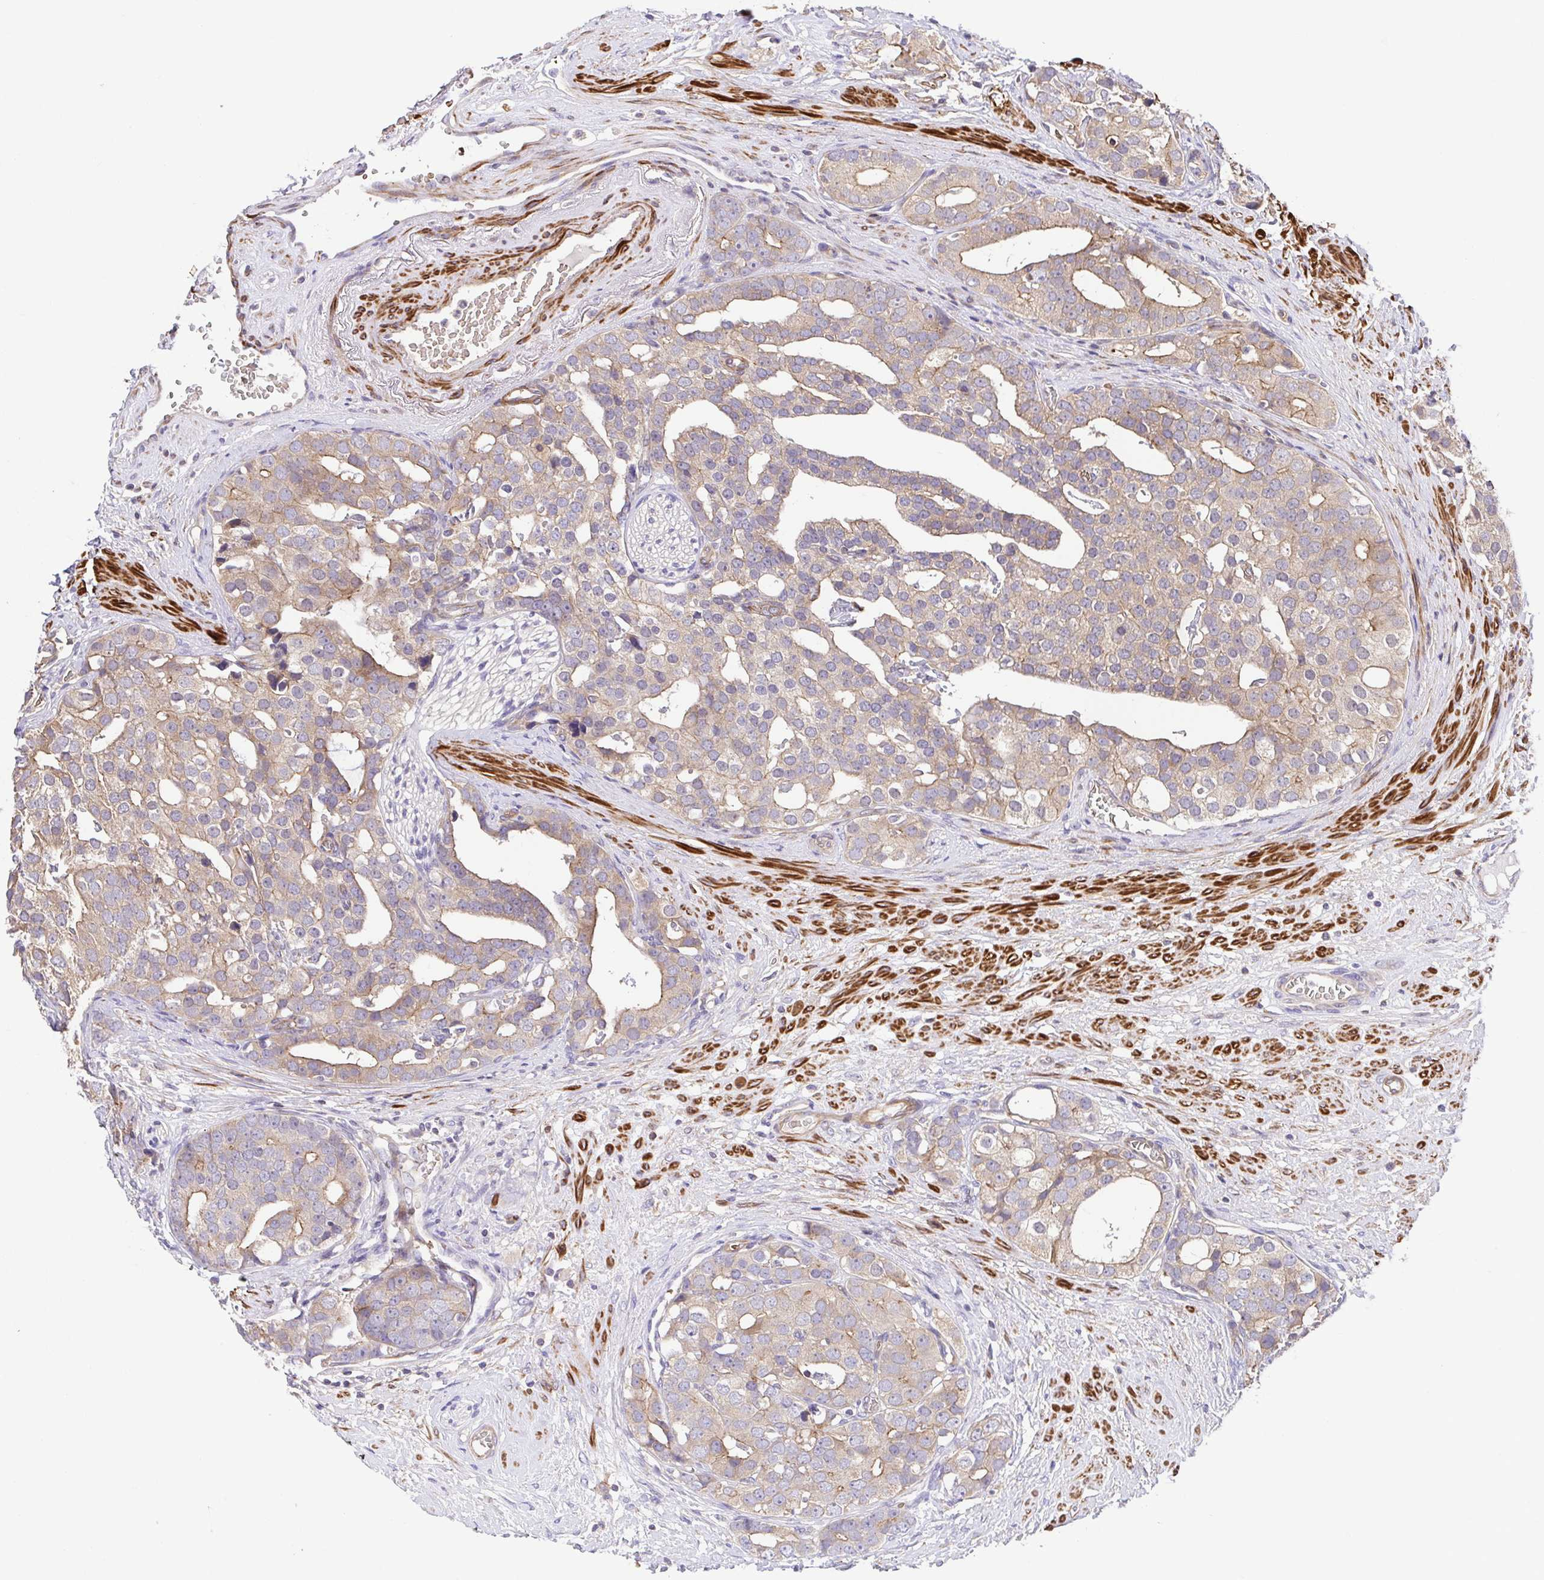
{"staining": {"intensity": "weak", "quantity": "25%-75%", "location": "cytoplasmic/membranous"}, "tissue": "prostate cancer", "cell_type": "Tumor cells", "image_type": "cancer", "snomed": [{"axis": "morphology", "description": "Adenocarcinoma, High grade"}, {"axis": "topography", "description": "Prostate"}], "caption": "Protein positivity by immunohistochemistry (IHC) reveals weak cytoplasmic/membranous staining in about 25%-75% of tumor cells in prostate cancer.", "gene": "IDE", "patient": {"sex": "male", "age": 71}}